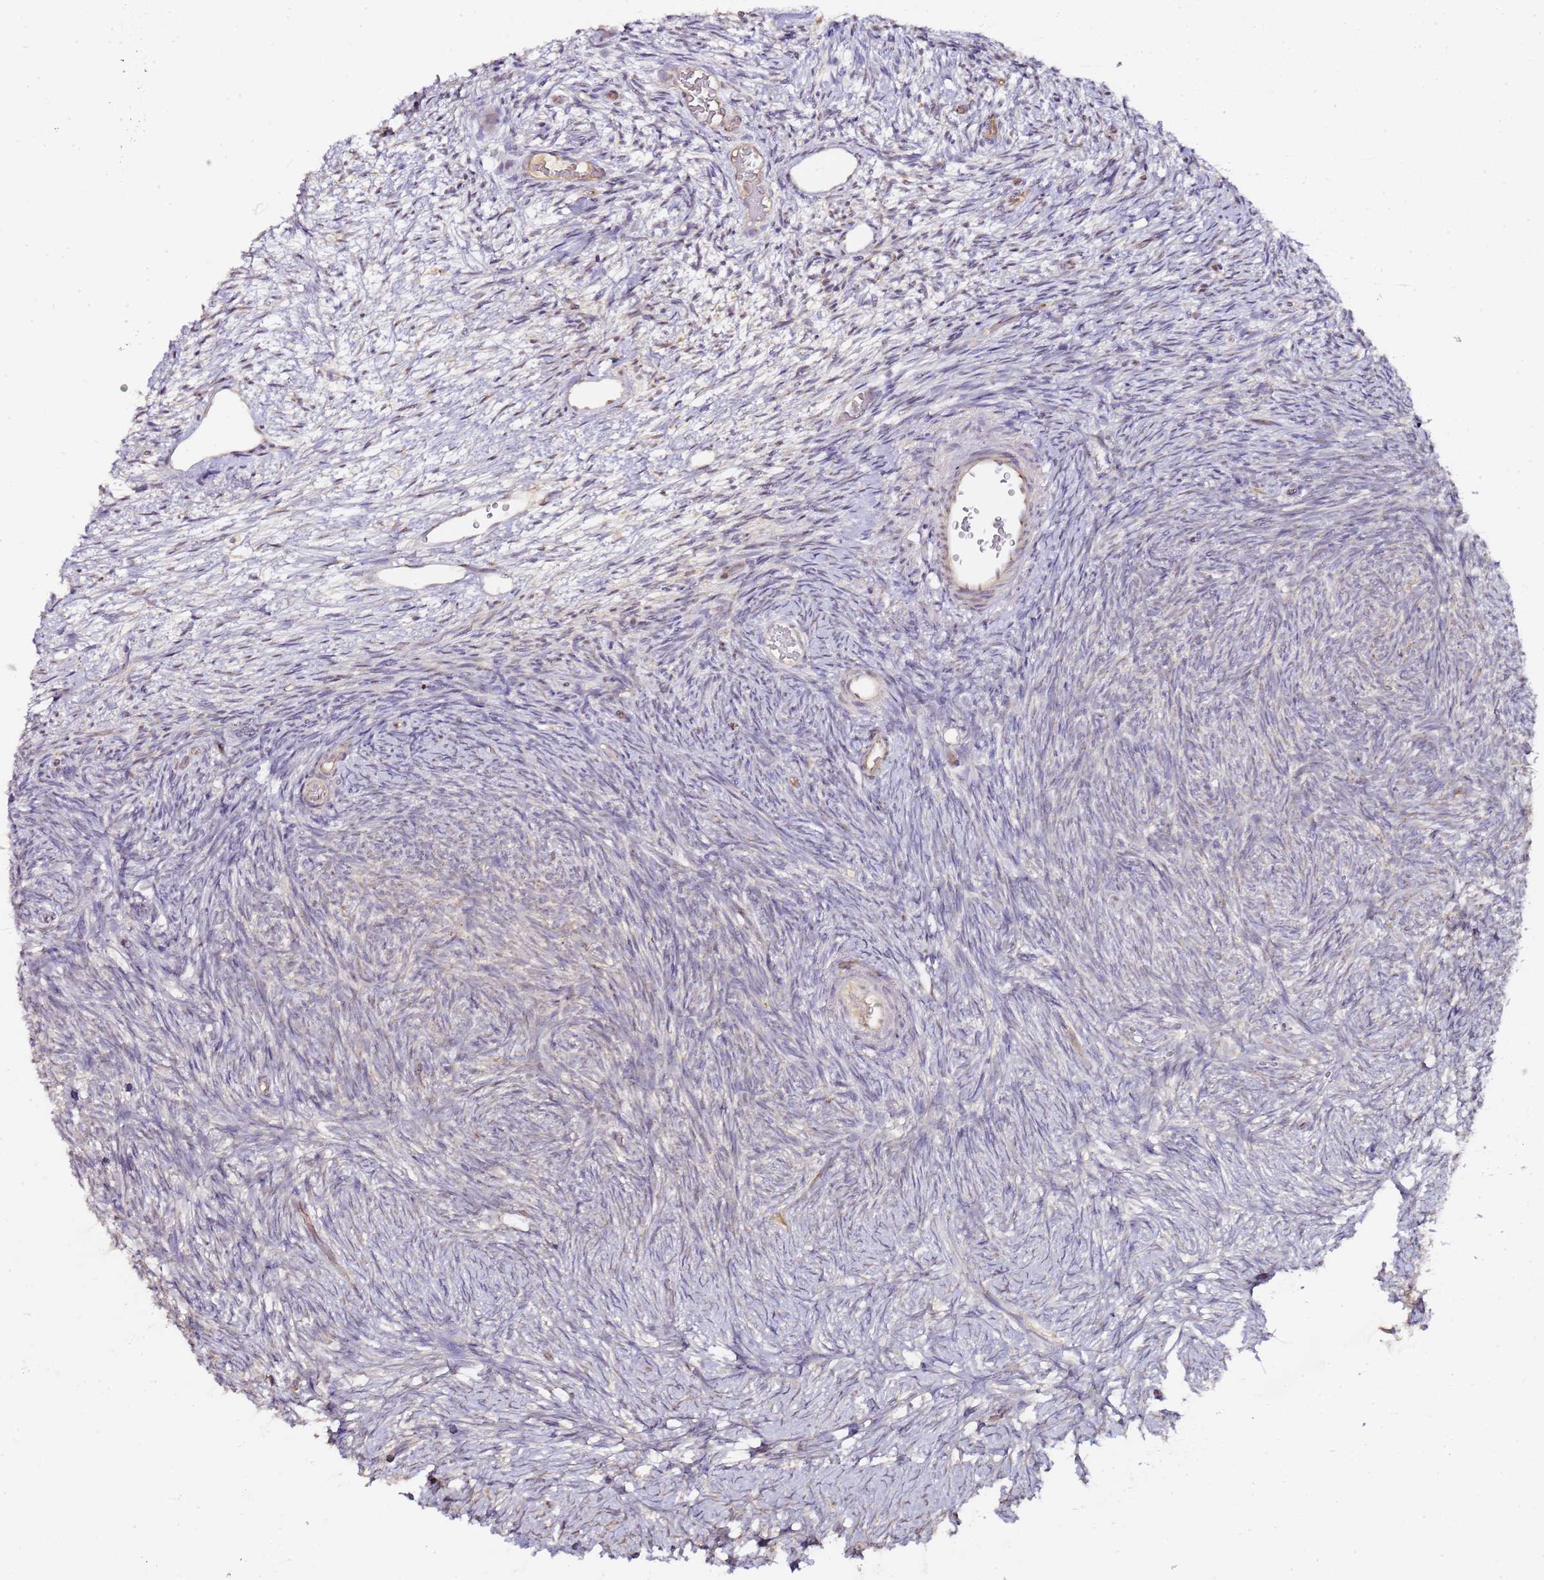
{"staining": {"intensity": "negative", "quantity": "none", "location": "none"}, "tissue": "ovary", "cell_type": "Ovarian stroma cells", "image_type": "normal", "snomed": [{"axis": "morphology", "description": "Normal tissue, NOS"}, {"axis": "topography", "description": "Ovary"}], "caption": "Micrograph shows no significant protein expression in ovarian stroma cells of benign ovary.", "gene": "MRPL49", "patient": {"sex": "female", "age": 39}}